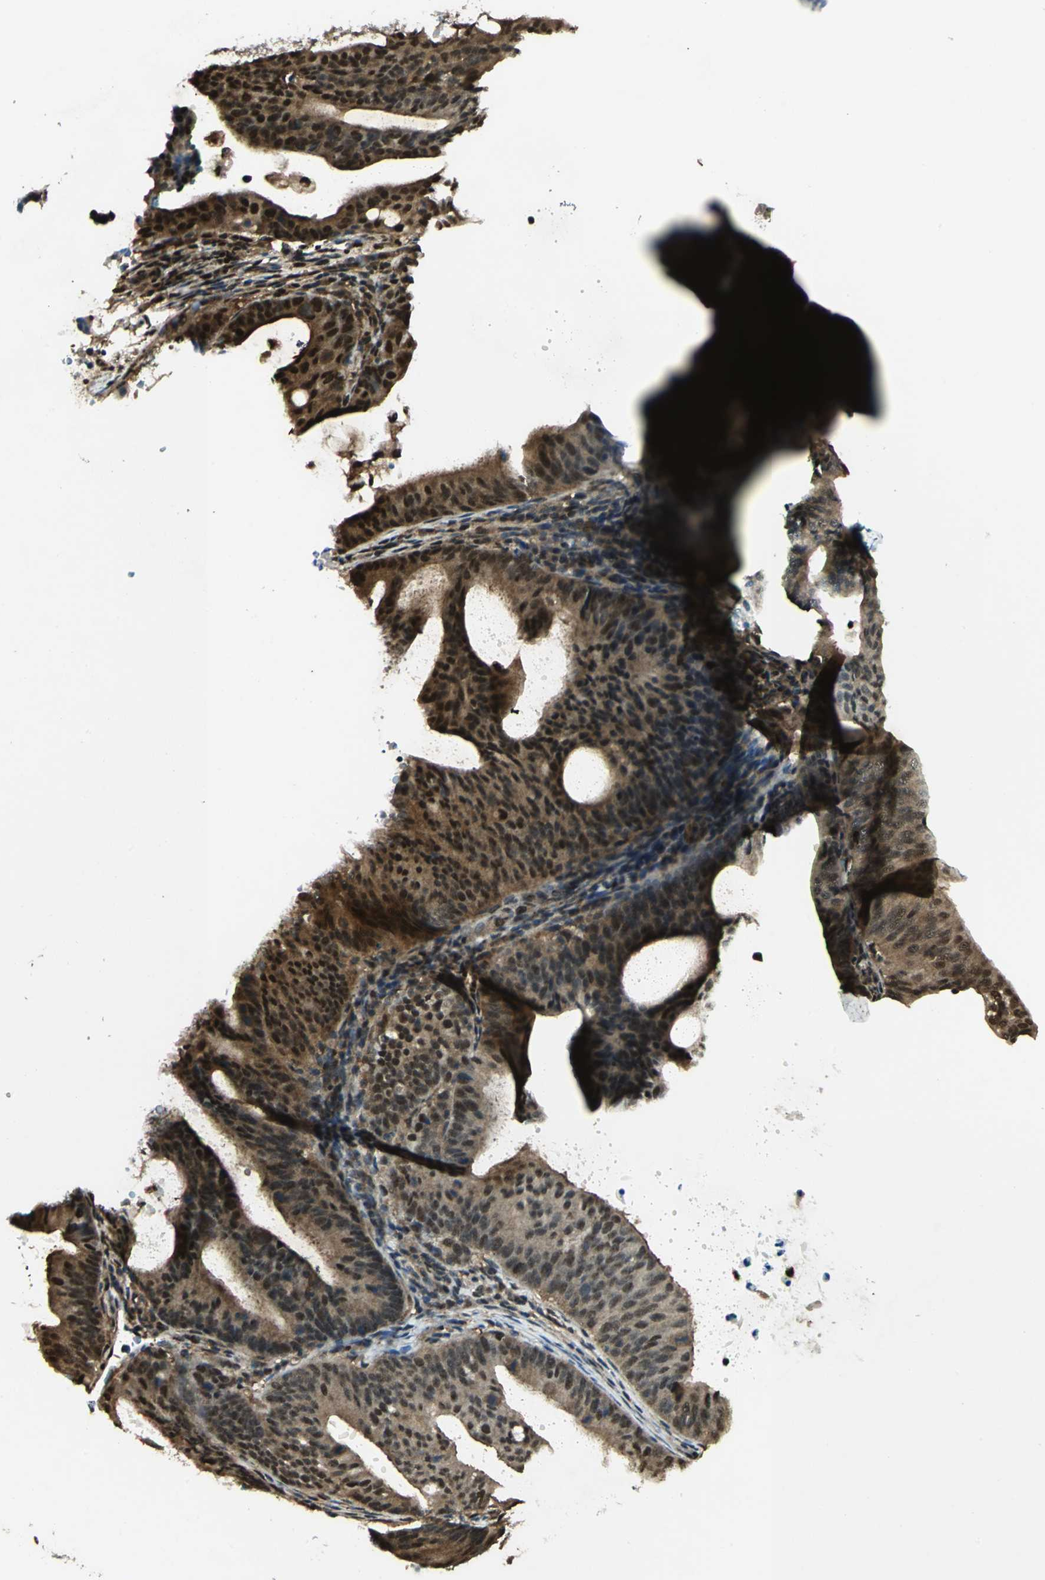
{"staining": {"intensity": "strong", "quantity": ">75%", "location": "cytoplasmic/membranous,nuclear"}, "tissue": "endometrial cancer", "cell_type": "Tumor cells", "image_type": "cancer", "snomed": [{"axis": "morphology", "description": "Adenocarcinoma, NOS"}, {"axis": "topography", "description": "Uterus"}], "caption": "Adenocarcinoma (endometrial) stained for a protein (brown) exhibits strong cytoplasmic/membranous and nuclear positive positivity in approximately >75% of tumor cells.", "gene": "PPP1R13L", "patient": {"sex": "female", "age": 83}}